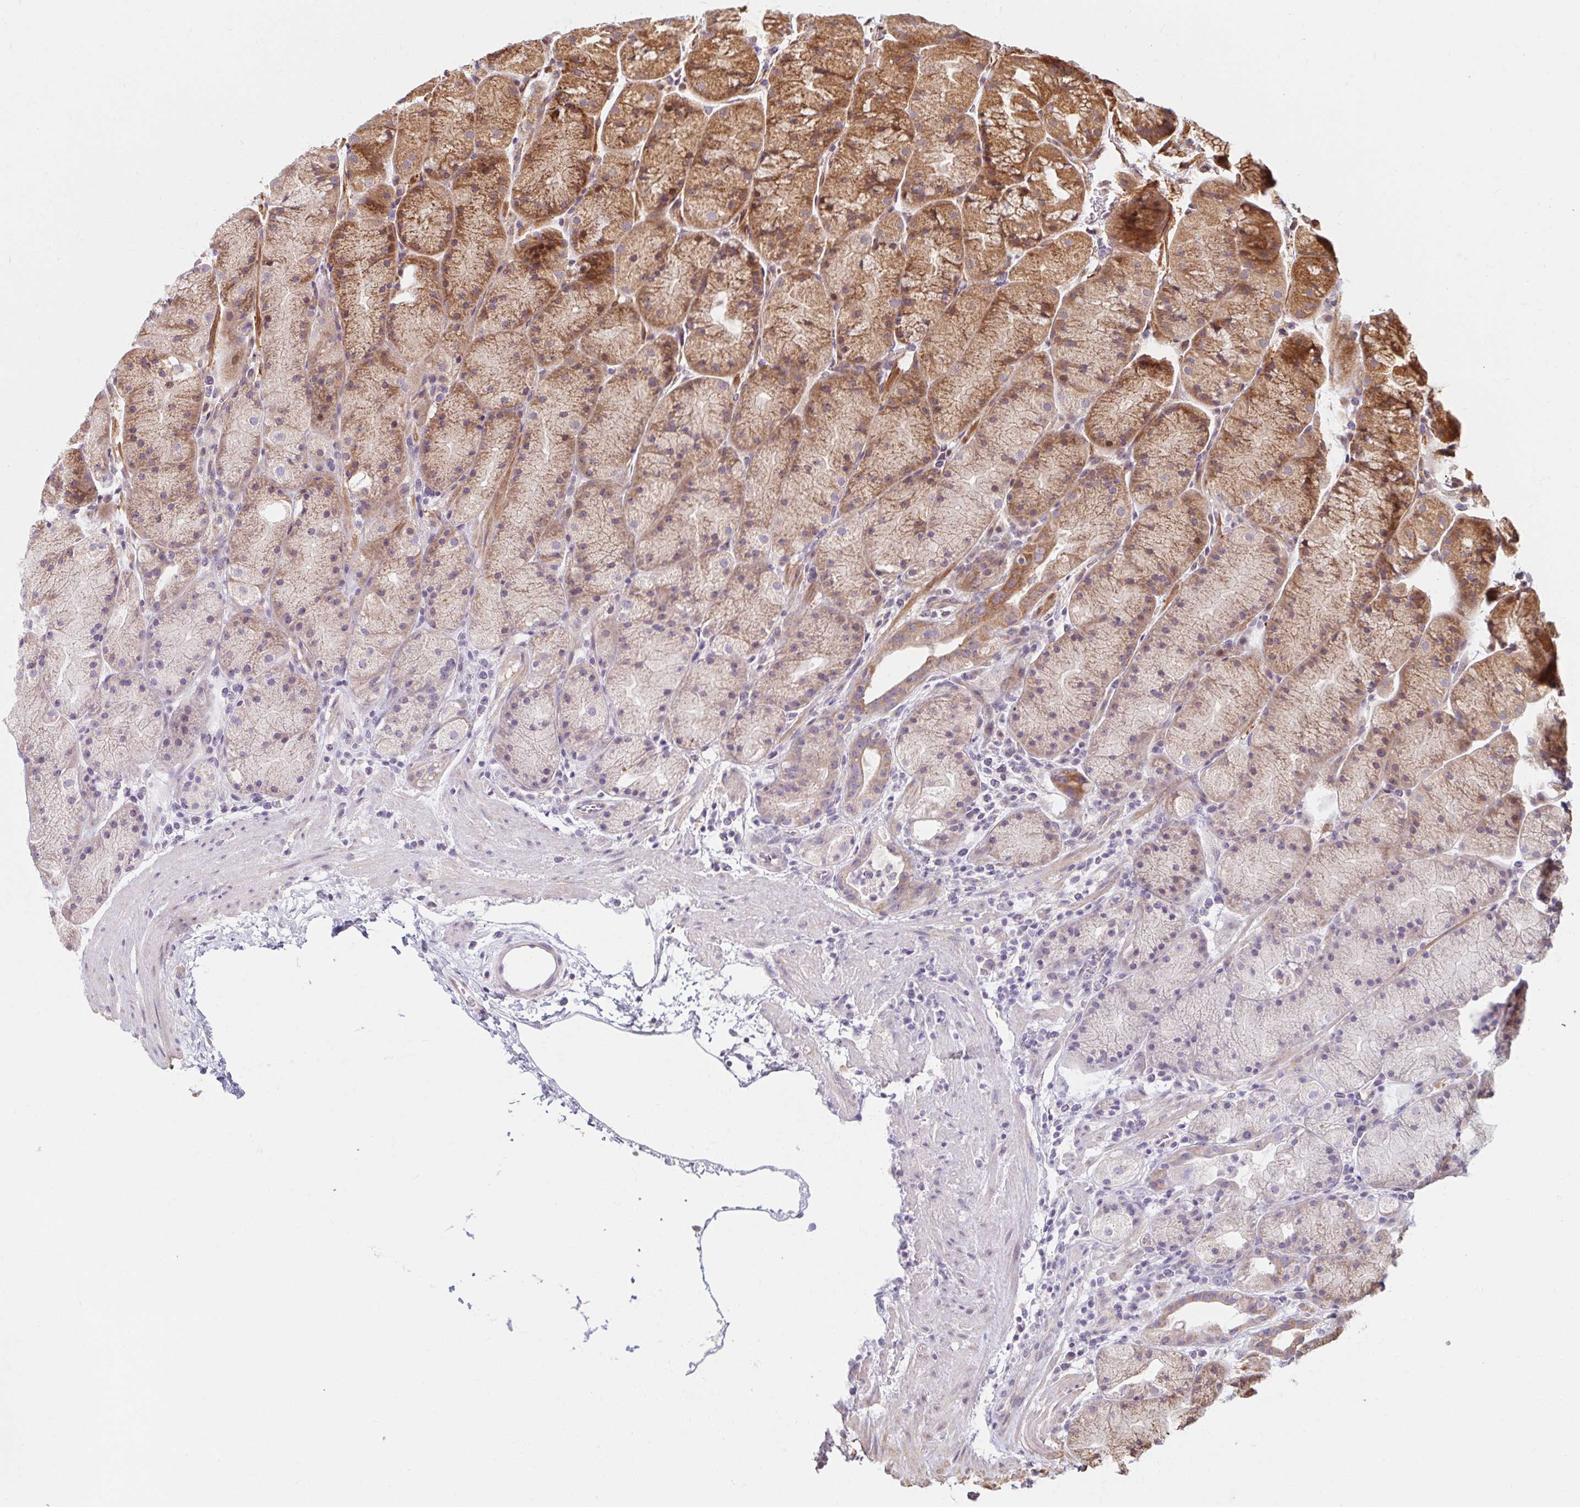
{"staining": {"intensity": "moderate", "quantity": "<25%", "location": "cytoplasmic/membranous"}, "tissue": "stomach", "cell_type": "Glandular cells", "image_type": "normal", "snomed": [{"axis": "morphology", "description": "Normal tissue, NOS"}, {"axis": "topography", "description": "Stomach, upper"}, {"axis": "topography", "description": "Stomach"}], "caption": "Protein staining of benign stomach demonstrates moderate cytoplasmic/membranous expression in approximately <25% of glandular cells. The staining is performed using DAB (3,3'-diaminobenzidine) brown chromogen to label protein expression. The nuclei are counter-stained blue using hematoxylin.", "gene": "BTF3", "patient": {"sex": "male", "age": 48}}